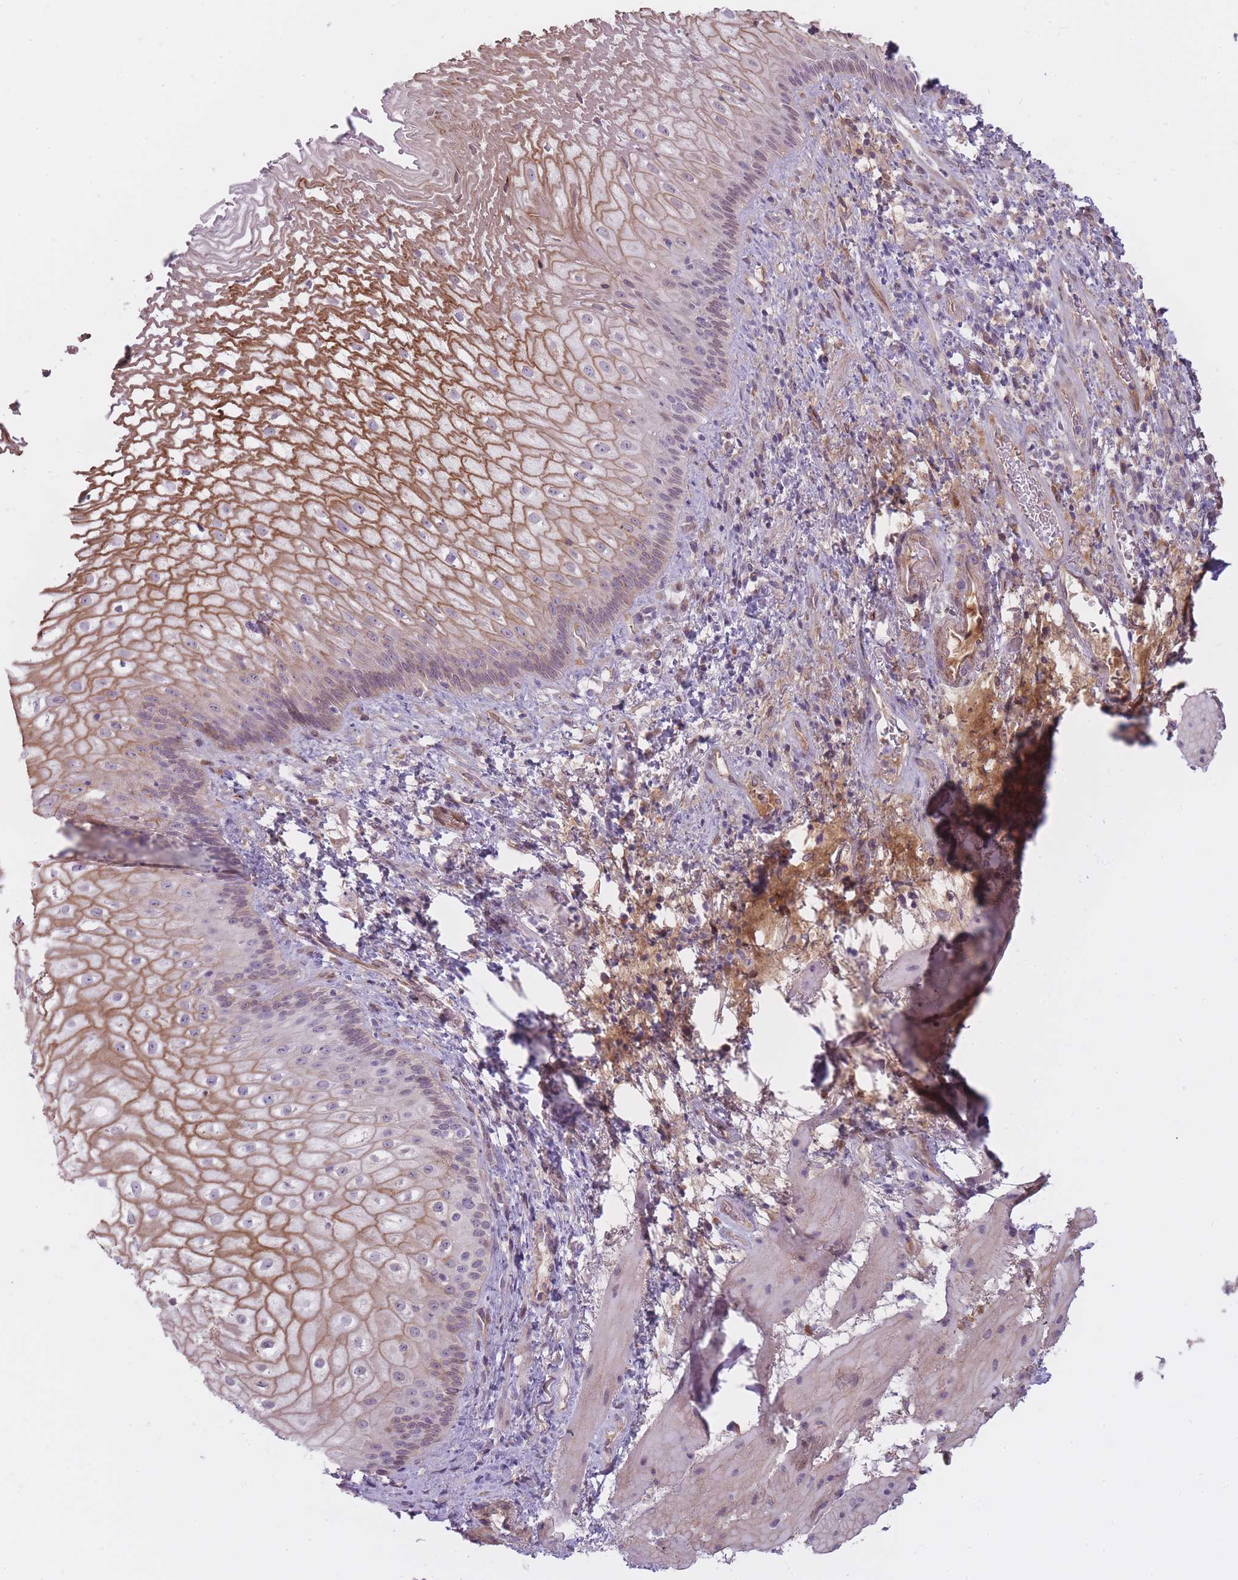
{"staining": {"intensity": "moderate", "quantity": ">75%", "location": "cytoplasmic/membranous"}, "tissue": "esophagus", "cell_type": "Squamous epithelial cells", "image_type": "normal", "snomed": [{"axis": "morphology", "description": "Normal tissue, NOS"}, {"axis": "topography", "description": "Esophagus"}], "caption": "This is an image of IHC staining of benign esophagus, which shows moderate expression in the cytoplasmic/membranous of squamous epithelial cells.", "gene": "PGRMC2", "patient": {"sex": "female", "age": 75}}